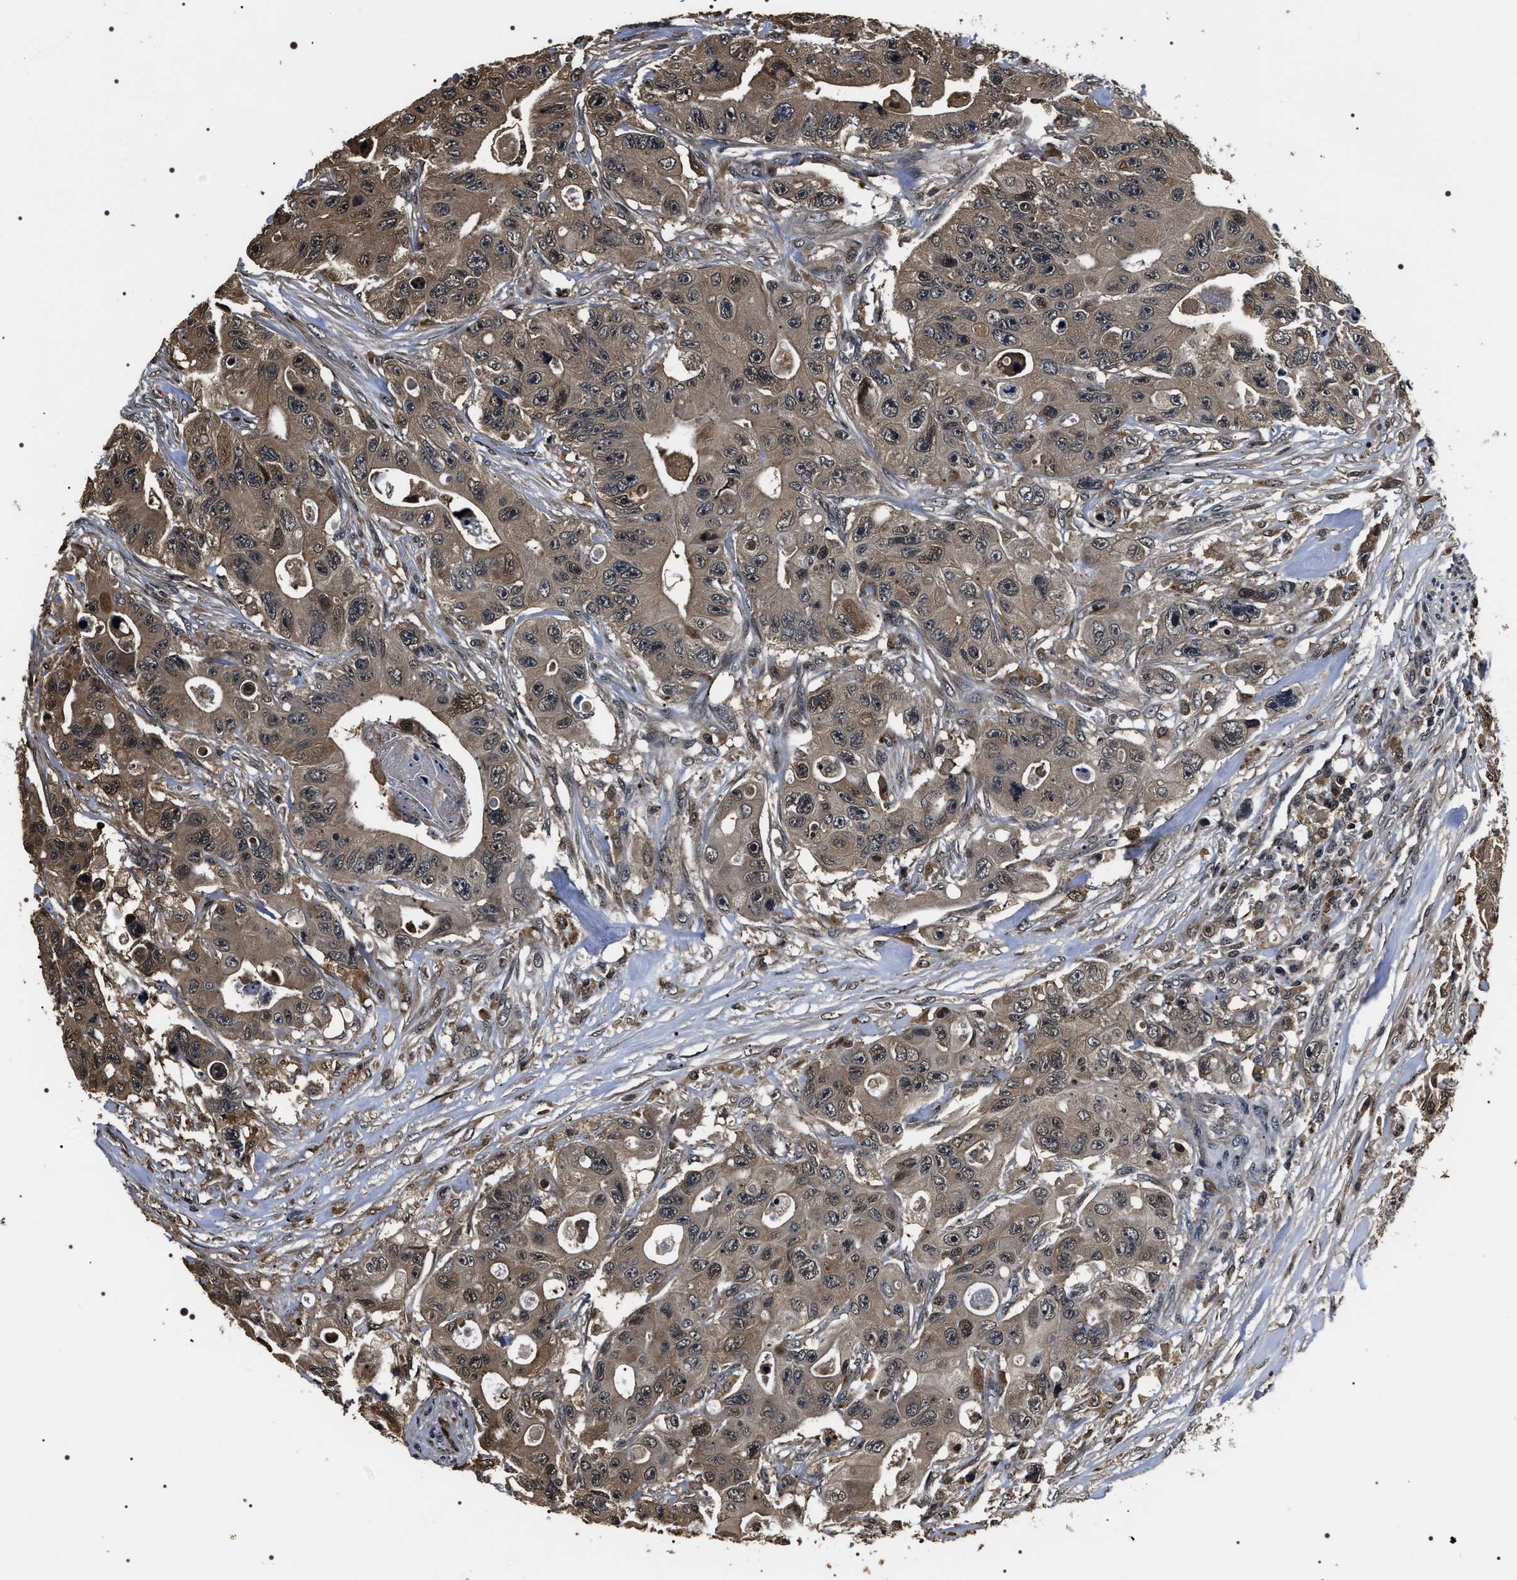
{"staining": {"intensity": "moderate", "quantity": "<25%", "location": "cytoplasmic/membranous,nuclear"}, "tissue": "colorectal cancer", "cell_type": "Tumor cells", "image_type": "cancer", "snomed": [{"axis": "morphology", "description": "Adenocarcinoma, NOS"}, {"axis": "topography", "description": "Colon"}], "caption": "Adenocarcinoma (colorectal) stained for a protein displays moderate cytoplasmic/membranous and nuclear positivity in tumor cells.", "gene": "ARHGAP22", "patient": {"sex": "female", "age": 46}}